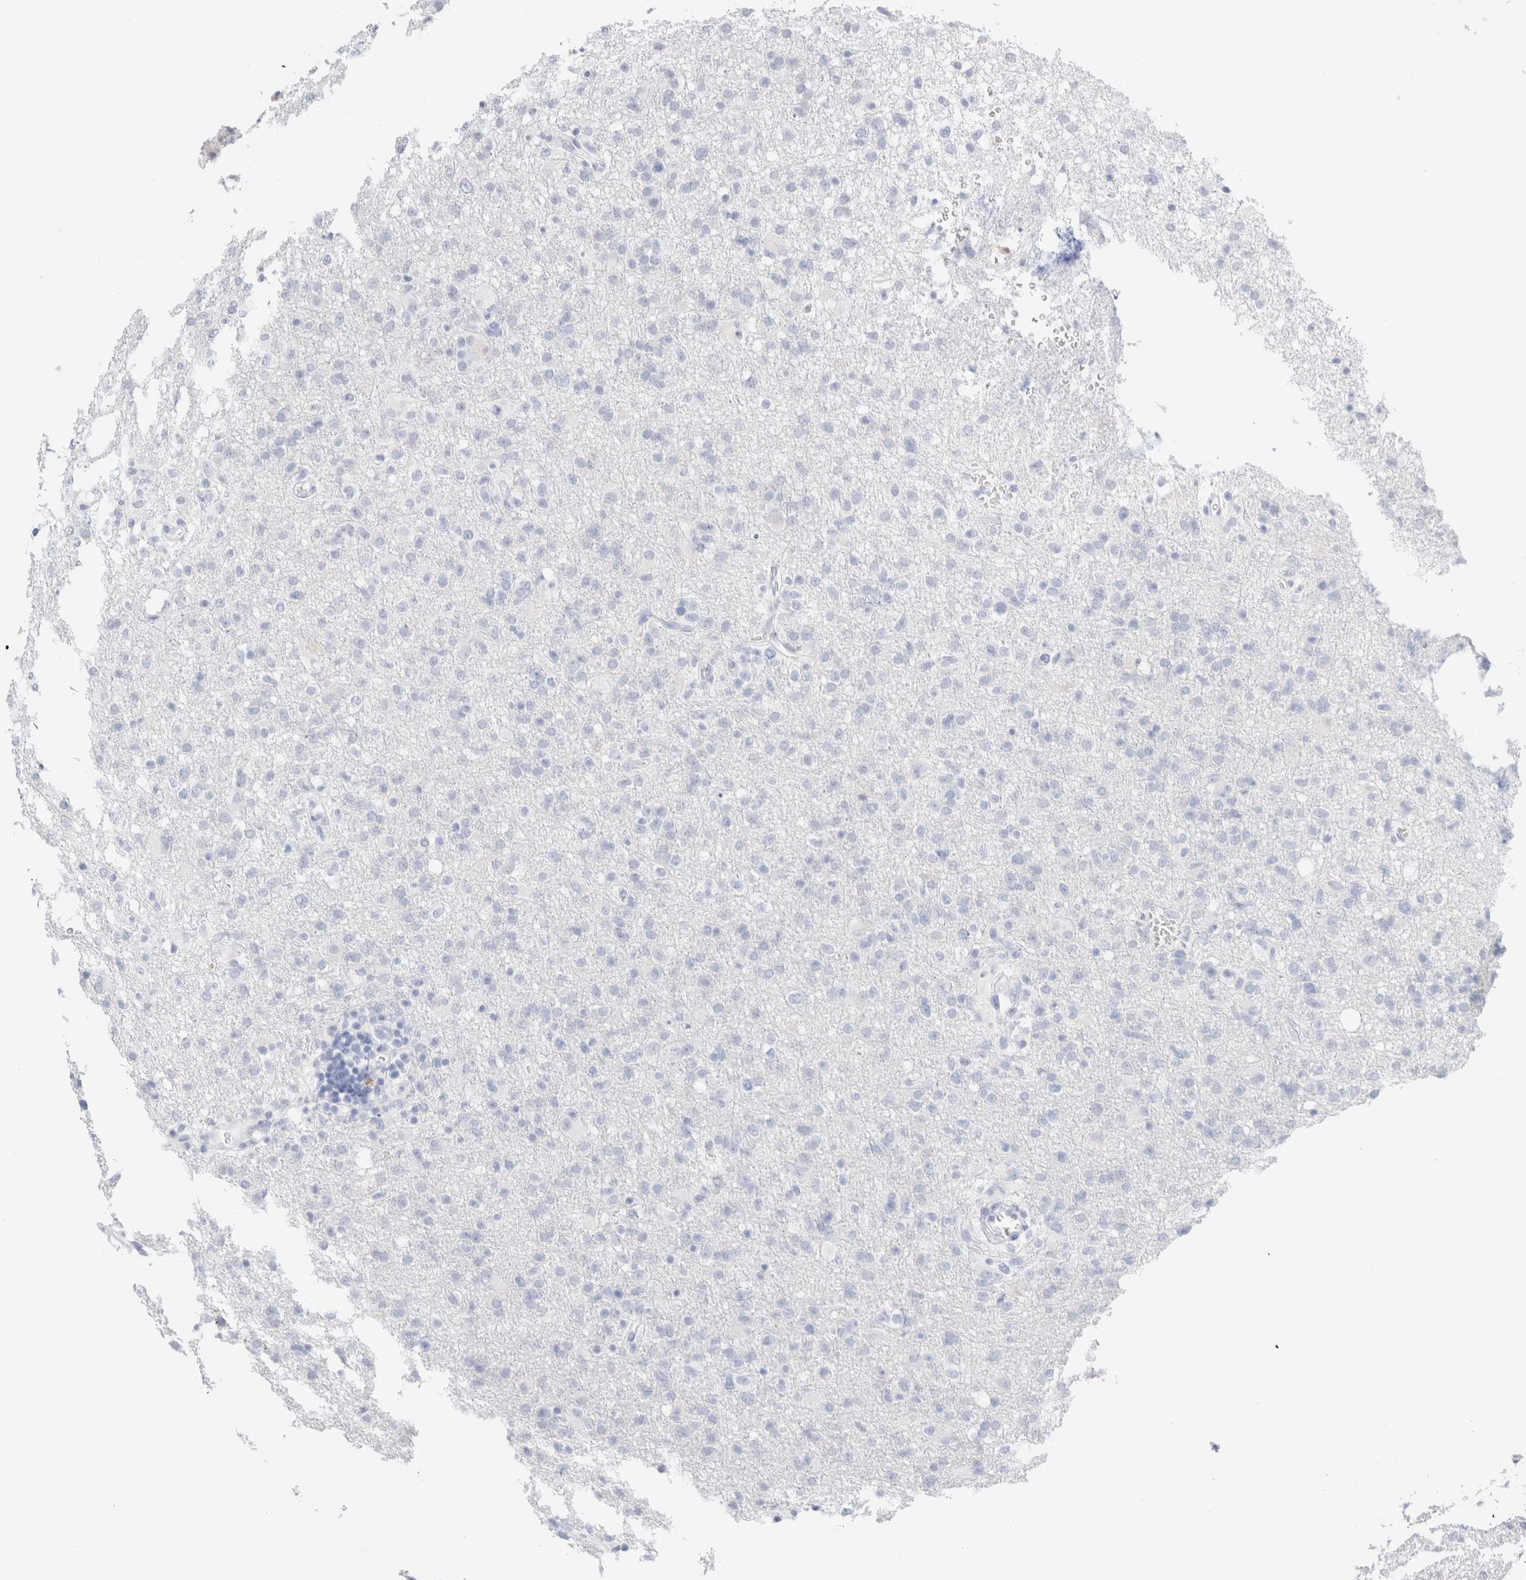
{"staining": {"intensity": "negative", "quantity": "none", "location": "none"}, "tissue": "glioma", "cell_type": "Tumor cells", "image_type": "cancer", "snomed": [{"axis": "morphology", "description": "Glioma, malignant, High grade"}, {"axis": "topography", "description": "Brain"}], "caption": "The photomicrograph exhibits no significant staining in tumor cells of glioma.", "gene": "ARG1", "patient": {"sex": "female", "age": 57}}